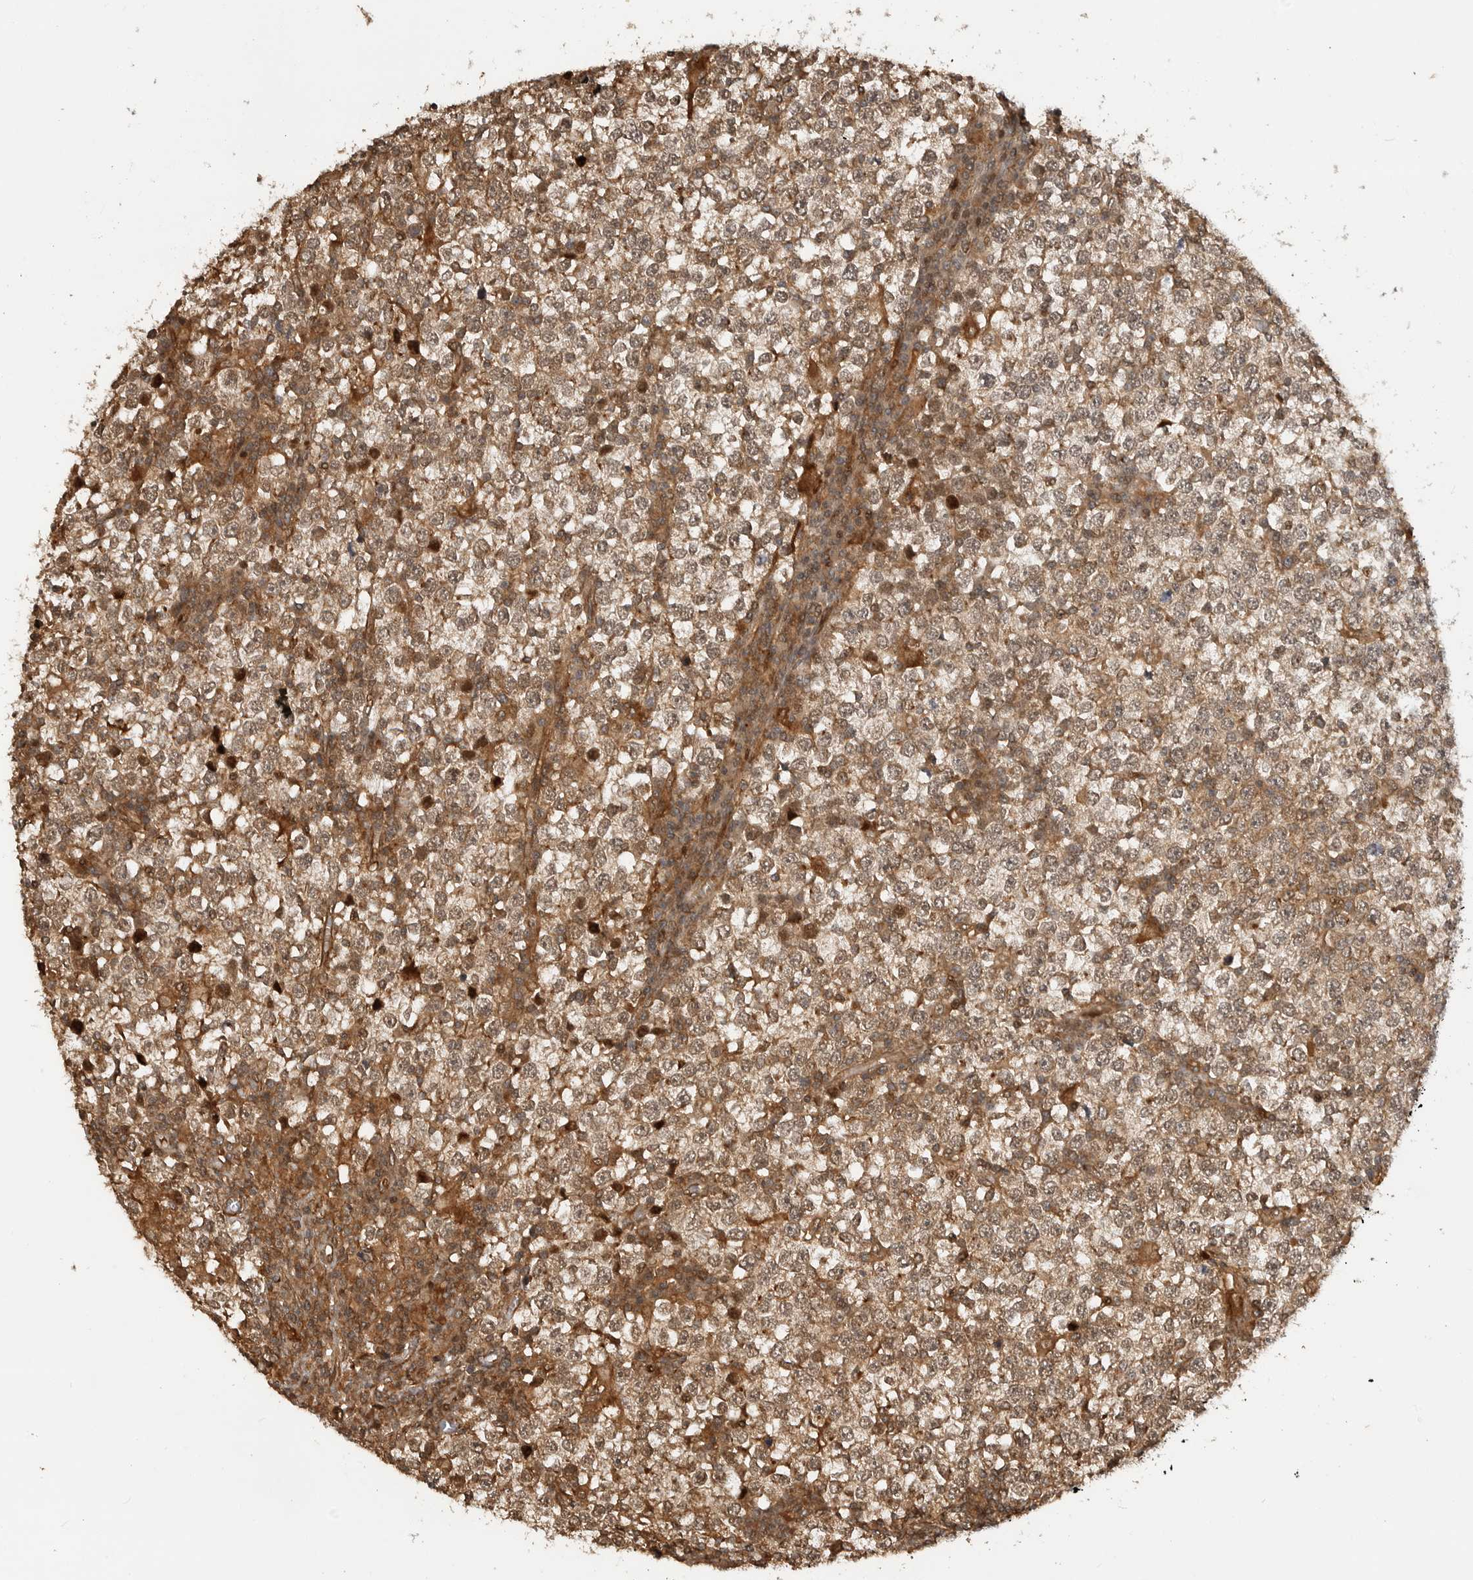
{"staining": {"intensity": "moderate", "quantity": ">75%", "location": "cytoplasmic/membranous"}, "tissue": "testis cancer", "cell_type": "Tumor cells", "image_type": "cancer", "snomed": [{"axis": "morphology", "description": "Seminoma, NOS"}, {"axis": "topography", "description": "Testis"}], "caption": "IHC micrograph of neoplastic tissue: seminoma (testis) stained using immunohistochemistry reveals medium levels of moderate protein expression localized specifically in the cytoplasmic/membranous of tumor cells, appearing as a cytoplasmic/membranous brown color.", "gene": "ADPRS", "patient": {"sex": "male", "age": 65}}